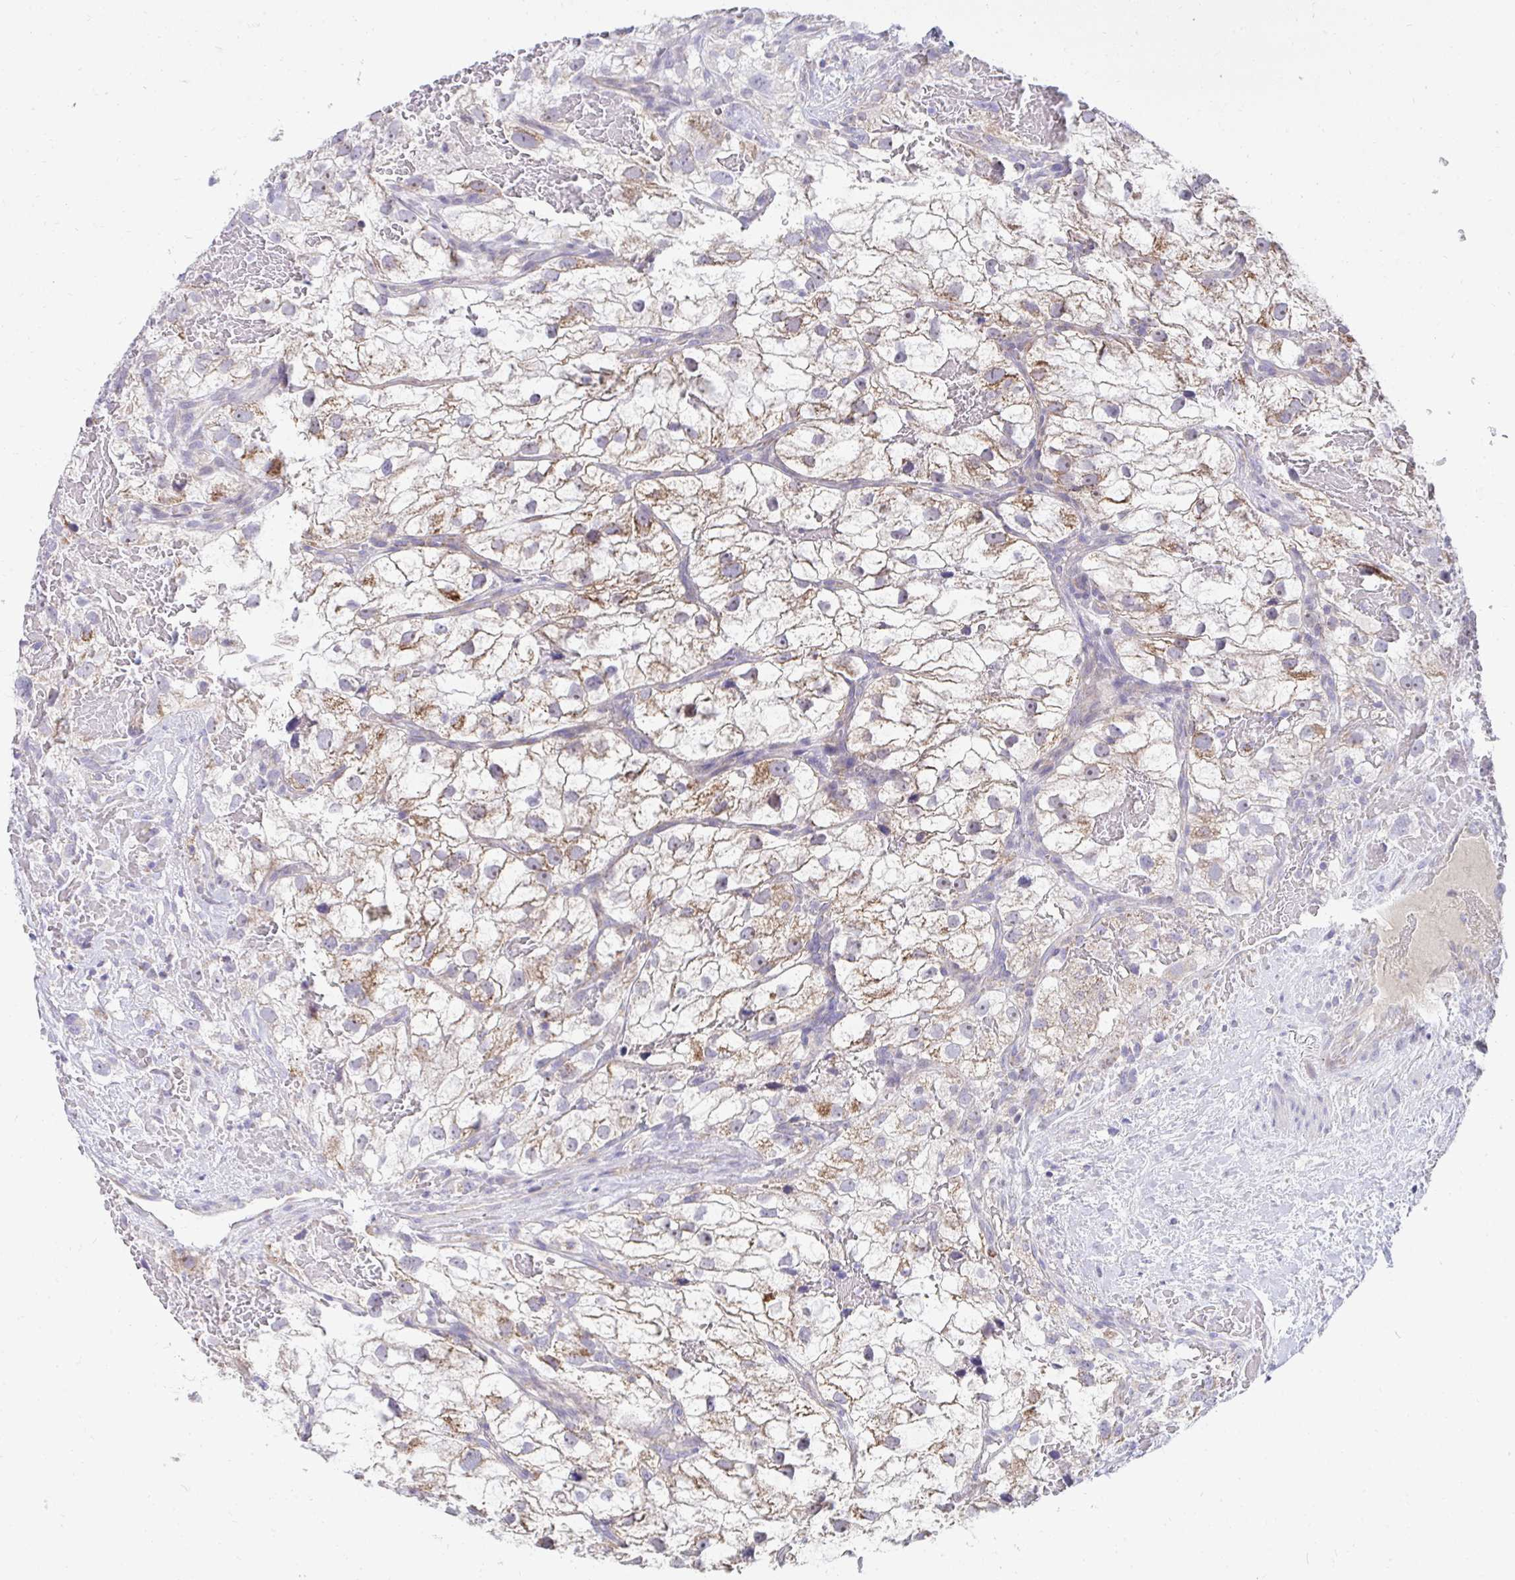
{"staining": {"intensity": "moderate", "quantity": "25%-75%", "location": "cytoplasmic/membranous"}, "tissue": "renal cancer", "cell_type": "Tumor cells", "image_type": "cancer", "snomed": [{"axis": "morphology", "description": "Adenocarcinoma, NOS"}, {"axis": "topography", "description": "Kidney"}], "caption": "Immunohistochemical staining of renal cancer (adenocarcinoma) shows medium levels of moderate cytoplasmic/membranous protein positivity in about 25%-75% of tumor cells.", "gene": "PRRG3", "patient": {"sex": "male", "age": 59}}